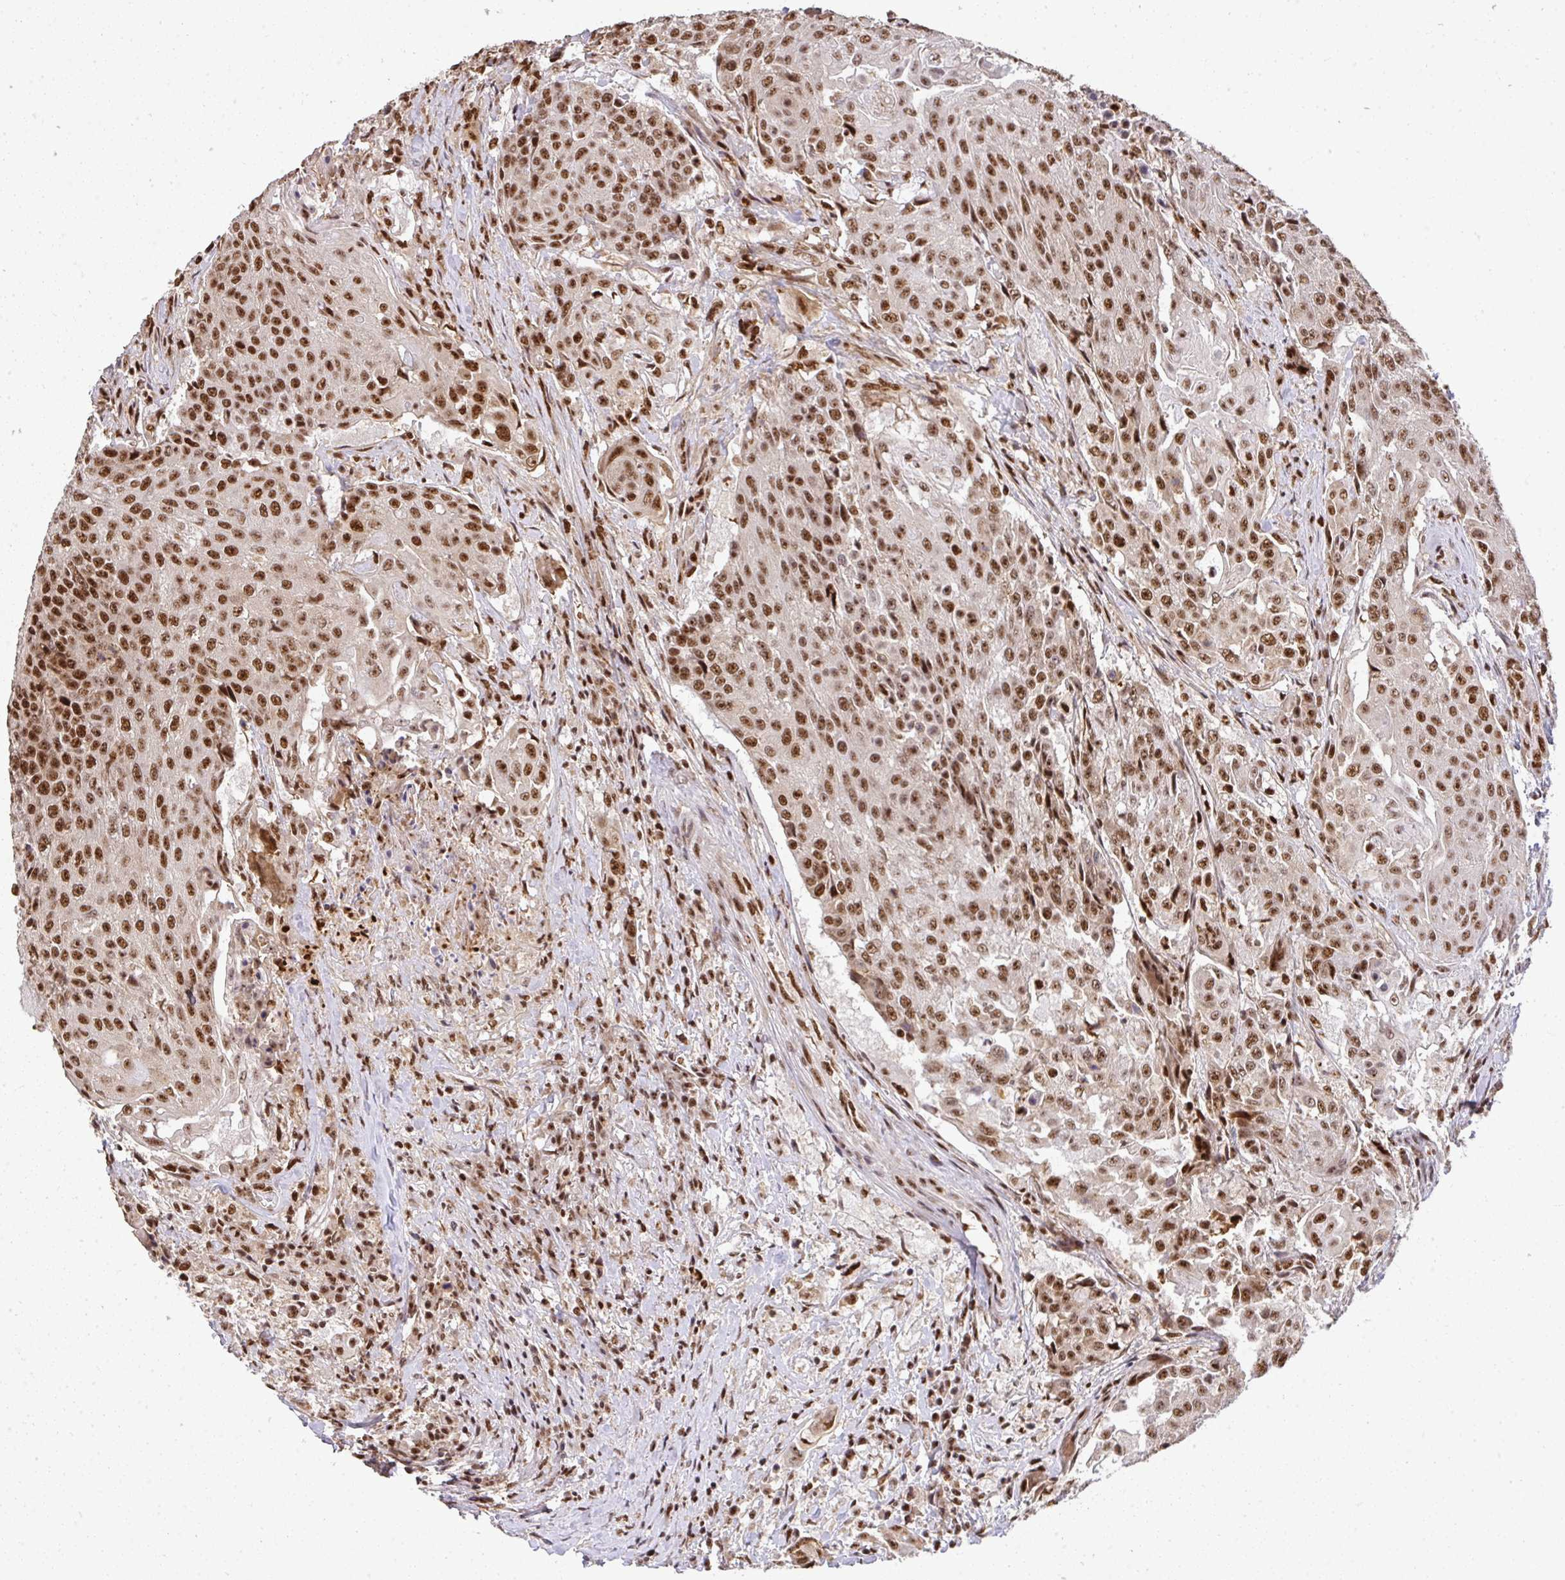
{"staining": {"intensity": "moderate", "quantity": ">75%", "location": "cytoplasmic/membranous,nuclear"}, "tissue": "urothelial cancer", "cell_type": "Tumor cells", "image_type": "cancer", "snomed": [{"axis": "morphology", "description": "Urothelial carcinoma, High grade"}, {"axis": "topography", "description": "Urinary bladder"}], "caption": "There is medium levels of moderate cytoplasmic/membranous and nuclear staining in tumor cells of urothelial carcinoma (high-grade), as demonstrated by immunohistochemical staining (brown color).", "gene": "U2AF1", "patient": {"sex": "female", "age": 63}}